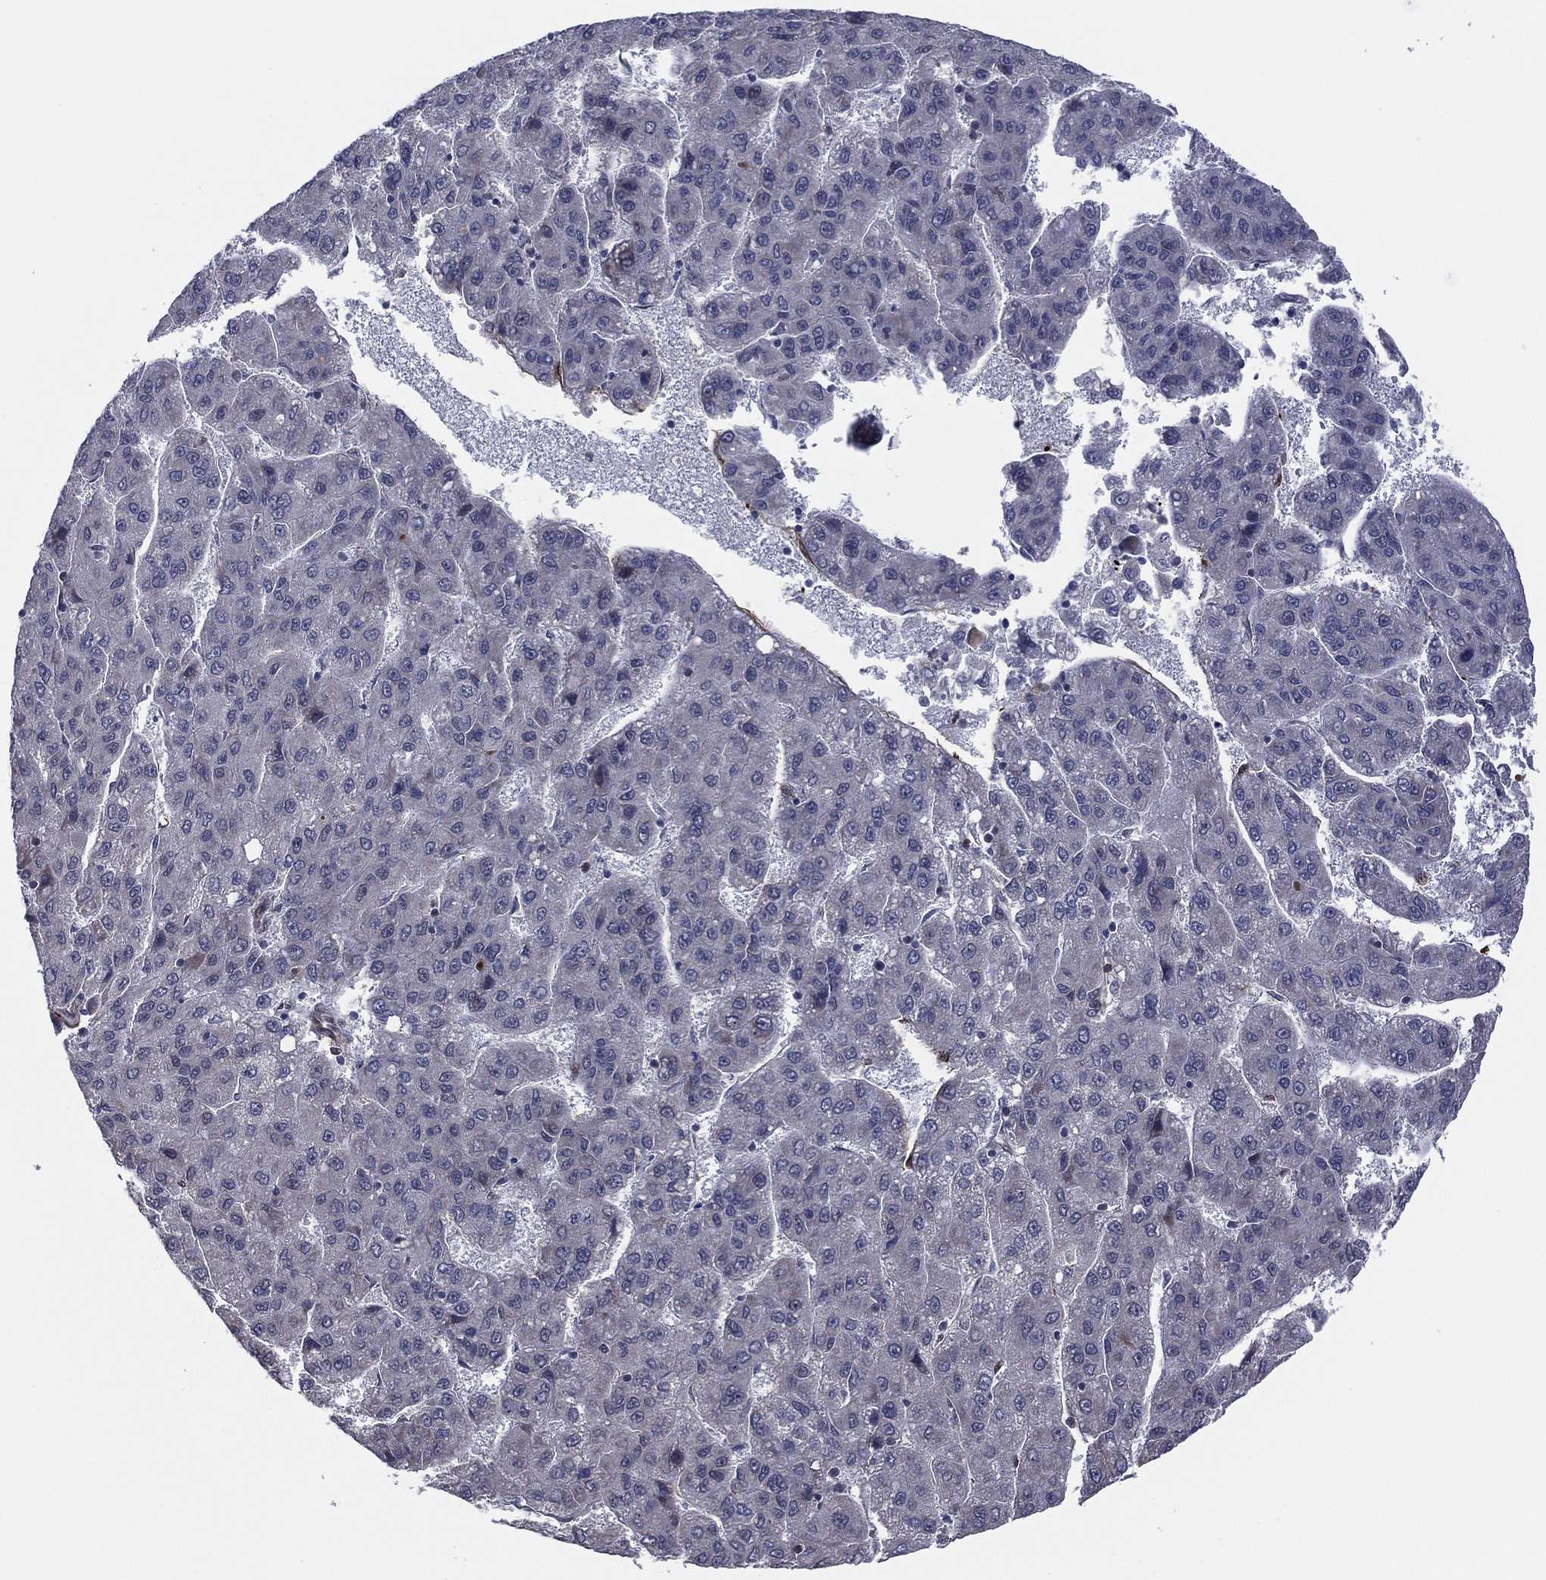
{"staining": {"intensity": "negative", "quantity": "none", "location": "none"}, "tissue": "liver cancer", "cell_type": "Tumor cells", "image_type": "cancer", "snomed": [{"axis": "morphology", "description": "Carcinoma, Hepatocellular, NOS"}, {"axis": "topography", "description": "Liver"}], "caption": "Liver cancer was stained to show a protein in brown. There is no significant positivity in tumor cells. (DAB (3,3'-diaminobenzidine) immunohistochemistry (IHC), high magnification).", "gene": "SNCG", "patient": {"sex": "female", "age": 82}}